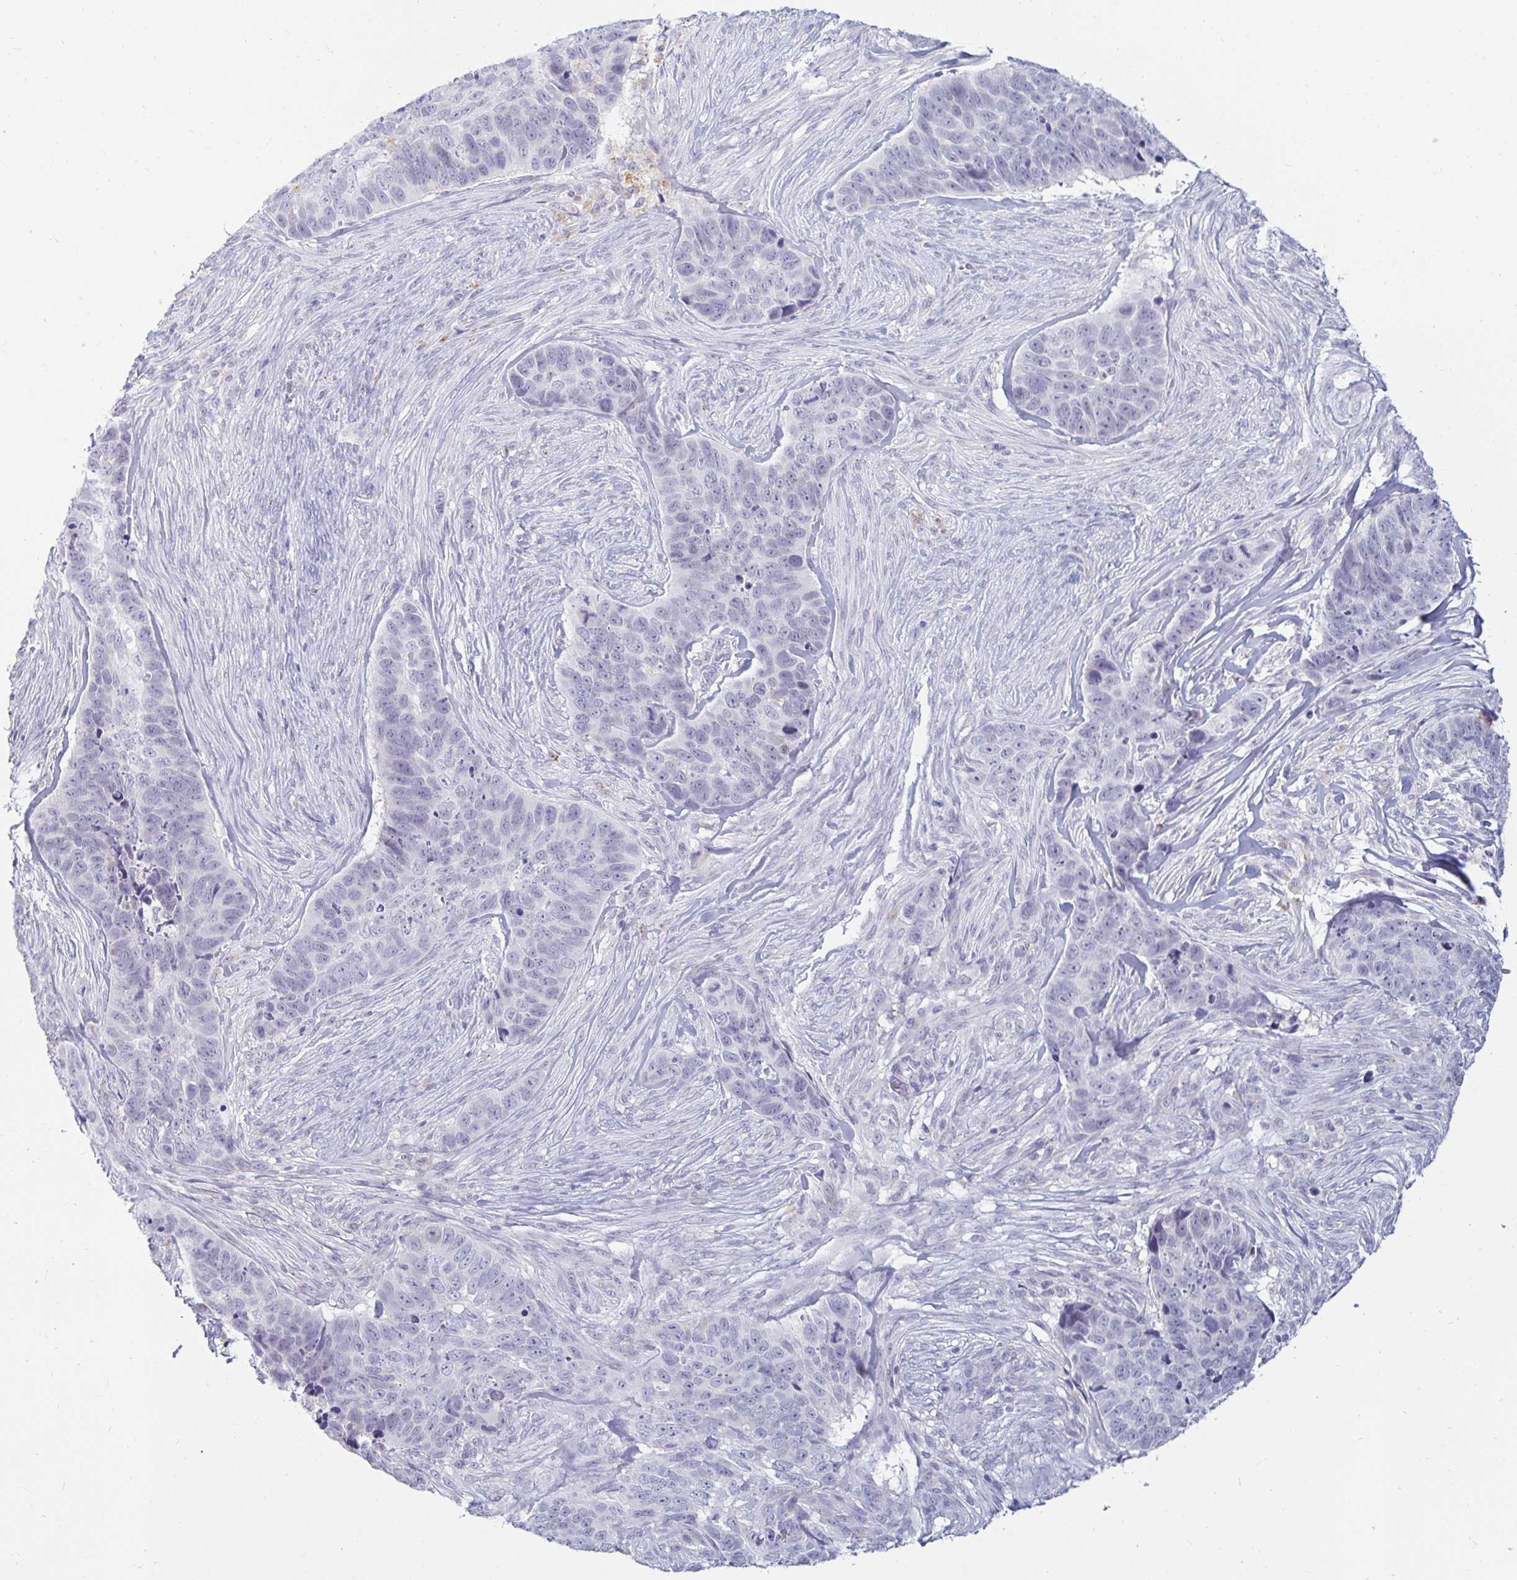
{"staining": {"intensity": "negative", "quantity": "none", "location": "none"}, "tissue": "skin cancer", "cell_type": "Tumor cells", "image_type": "cancer", "snomed": [{"axis": "morphology", "description": "Basal cell carcinoma"}, {"axis": "topography", "description": "Skin"}], "caption": "Immunohistochemical staining of basal cell carcinoma (skin) reveals no significant expression in tumor cells. The staining was performed using DAB to visualize the protein expression in brown, while the nuclei were stained in blue with hematoxylin (Magnification: 20x).", "gene": "OR51D1", "patient": {"sex": "female", "age": 82}}